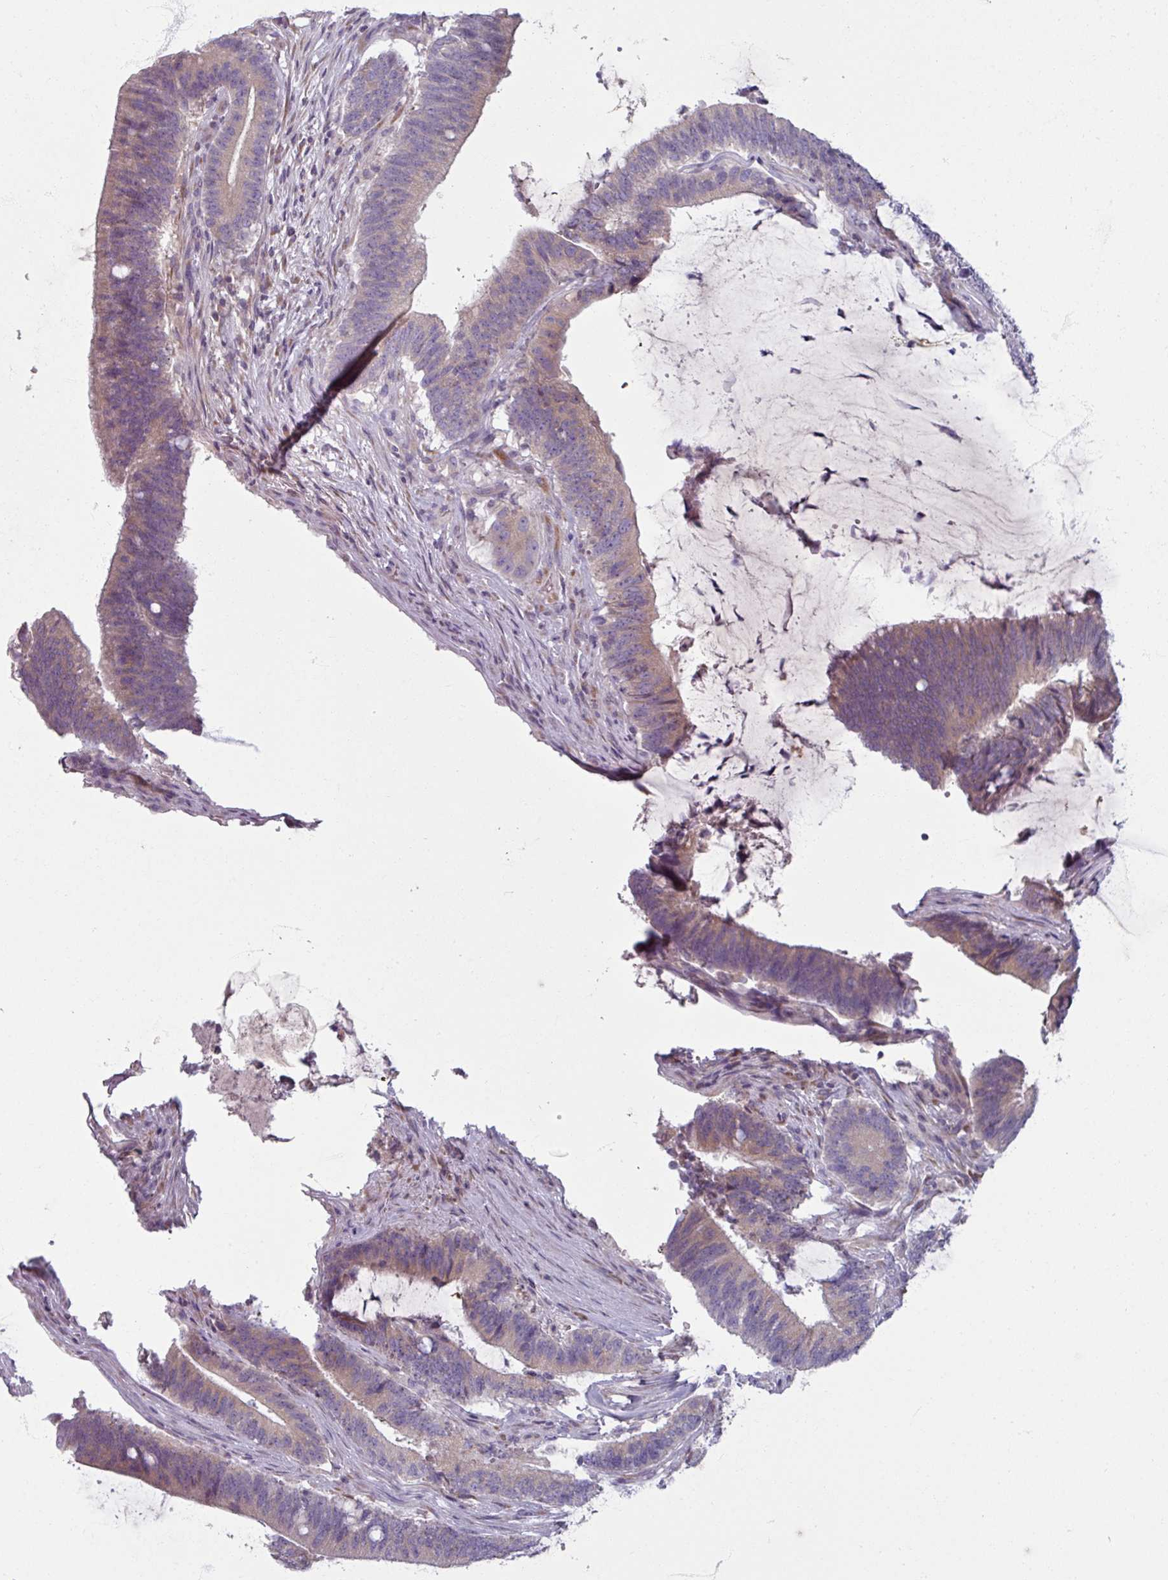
{"staining": {"intensity": "weak", "quantity": "25%-75%", "location": "cytoplasmic/membranous"}, "tissue": "colorectal cancer", "cell_type": "Tumor cells", "image_type": "cancer", "snomed": [{"axis": "morphology", "description": "Adenocarcinoma, NOS"}, {"axis": "topography", "description": "Colon"}], "caption": "DAB (3,3'-diaminobenzidine) immunohistochemical staining of colorectal adenocarcinoma exhibits weak cytoplasmic/membranous protein expression in about 25%-75% of tumor cells.", "gene": "SMIM11", "patient": {"sex": "female", "age": 43}}